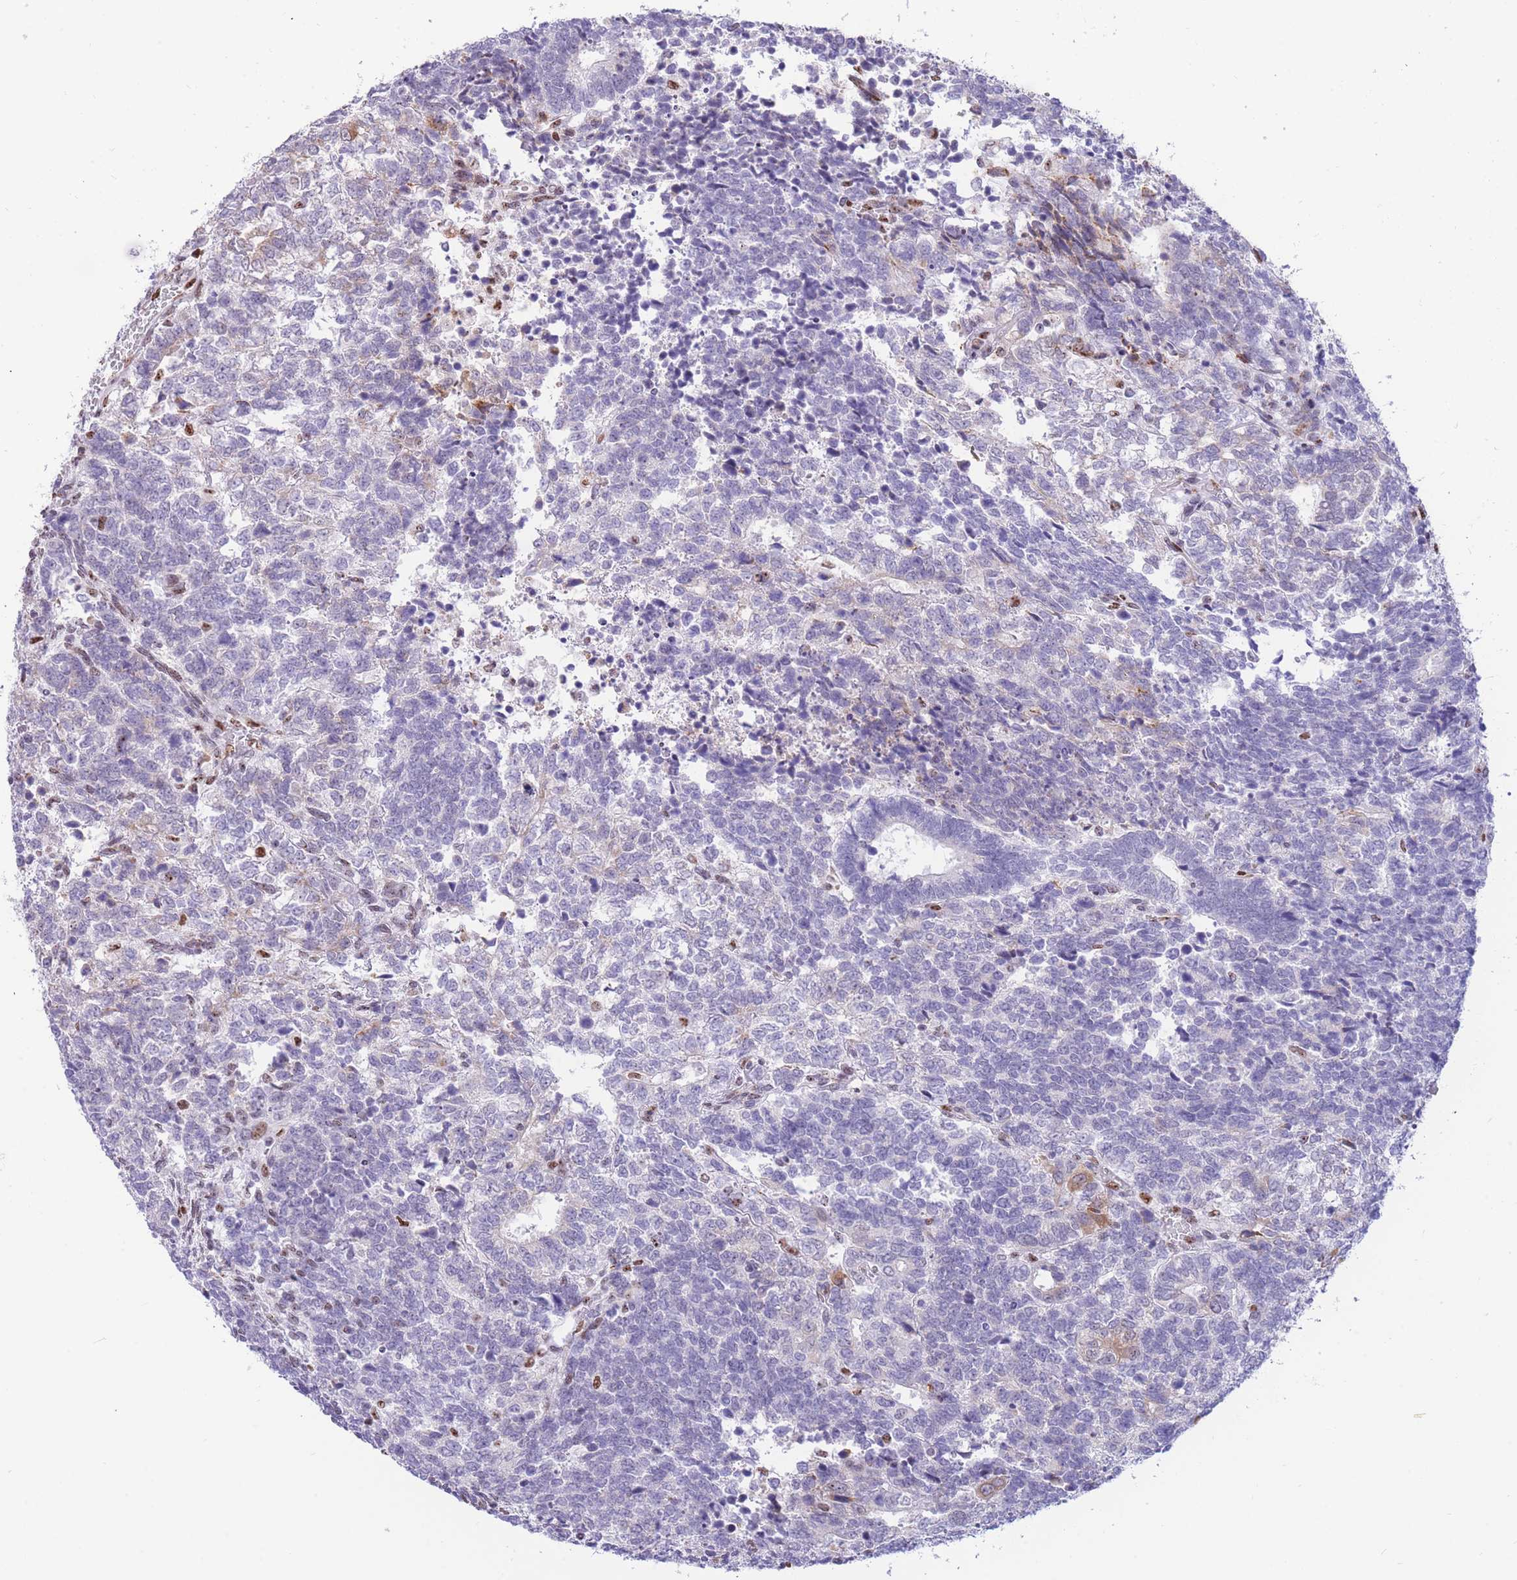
{"staining": {"intensity": "negative", "quantity": "none", "location": "none"}, "tissue": "testis cancer", "cell_type": "Tumor cells", "image_type": "cancer", "snomed": [{"axis": "morphology", "description": "Carcinoma, Embryonal, NOS"}, {"axis": "topography", "description": "Testis"}], "caption": "Human embryonal carcinoma (testis) stained for a protein using immunohistochemistry demonstrates no positivity in tumor cells.", "gene": "FAM153A", "patient": {"sex": "male", "age": 23}}